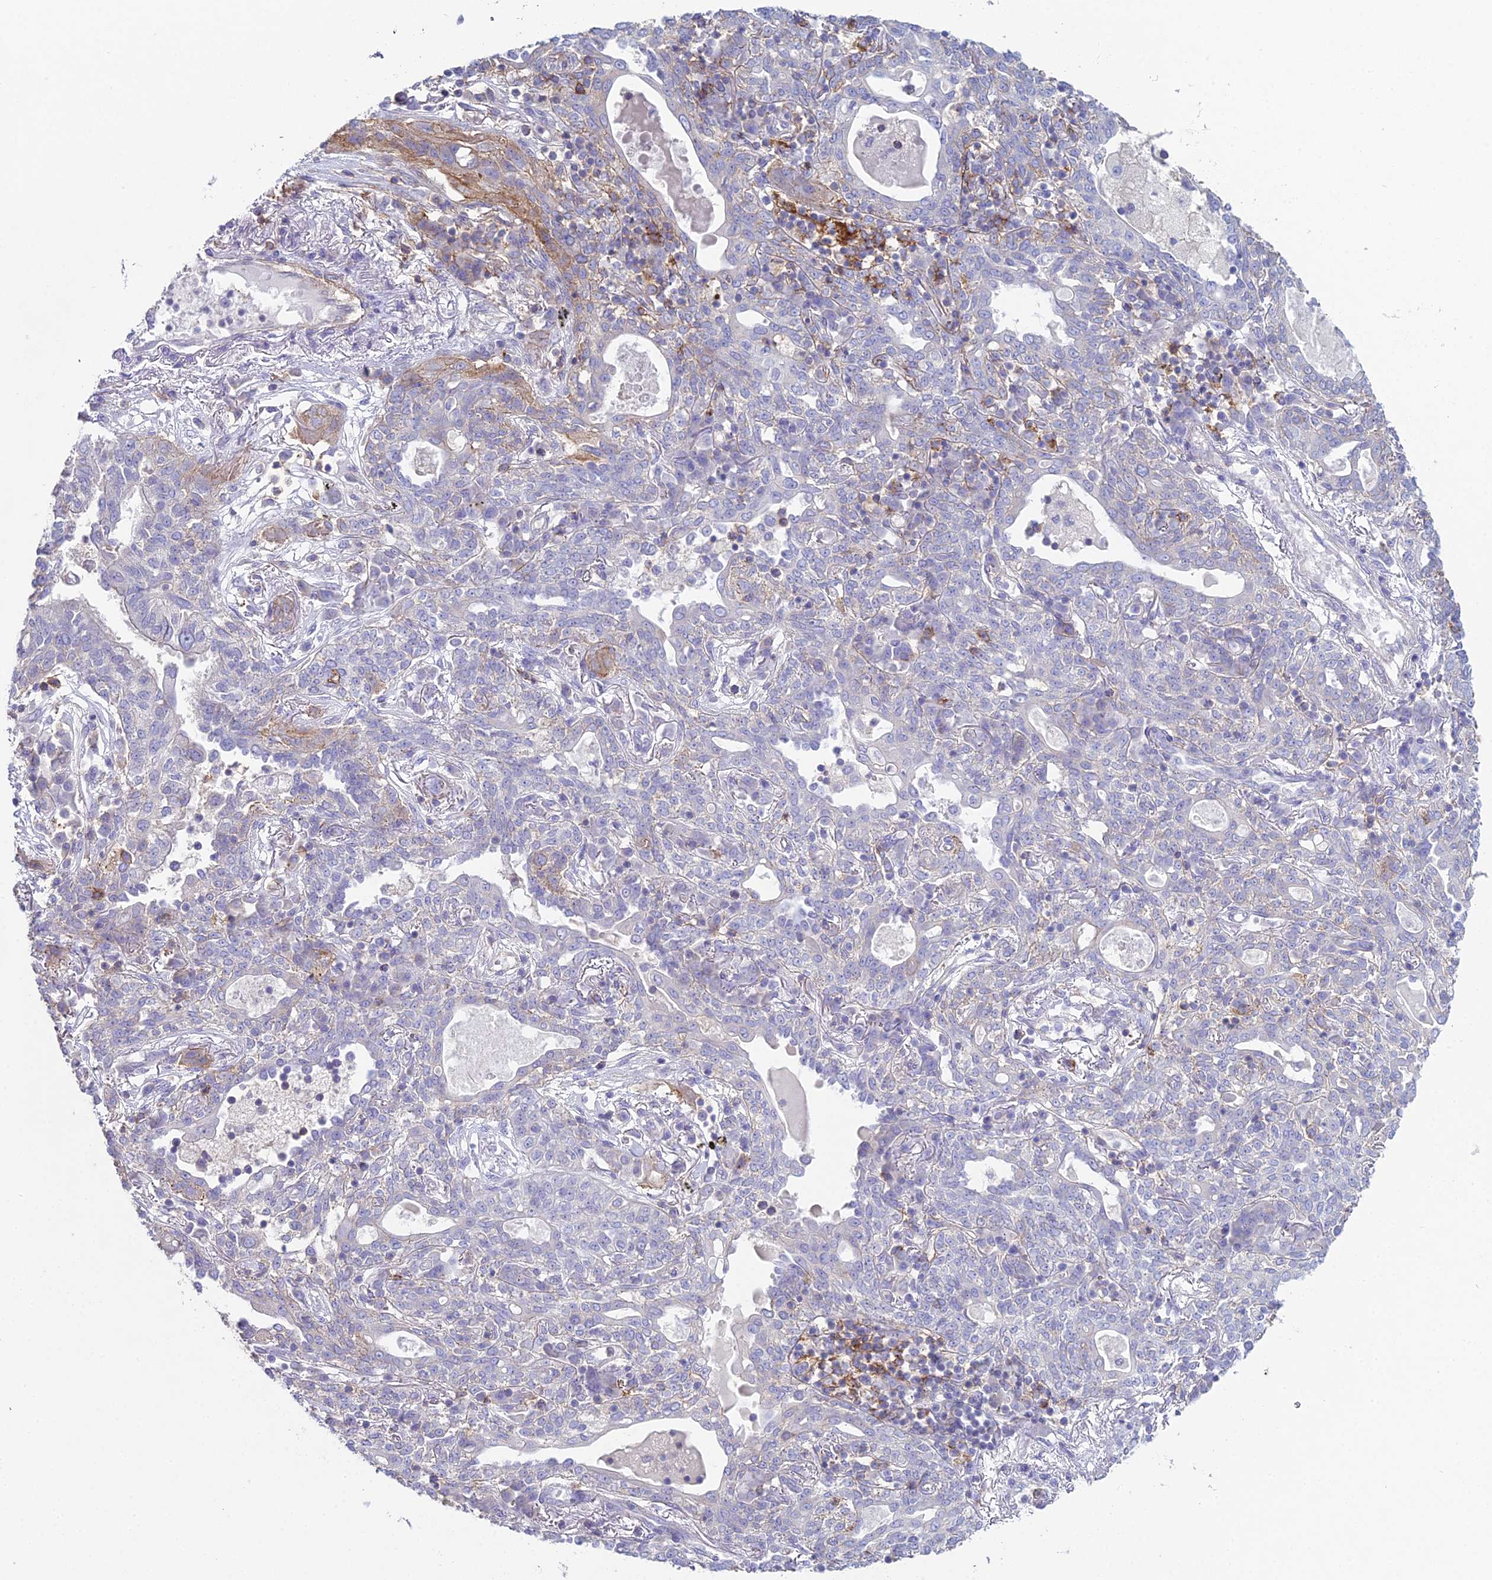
{"staining": {"intensity": "negative", "quantity": "none", "location": "none"}, "tissue": "lung cancer", "cell_type": "Tumor cells", "image_type": "cancer", "snomed": [{"axis": "morphology", "description": "Squamous cell carcinoma, NOS"}, {"axis": "topography", "description": "Lung"}], "caption": "Protein analysis of lung squamous cell carcinoma displays no significant expression in tumor cells.", "gene": "NCAM1", "patient": {"sex": "female", "age": 70}}